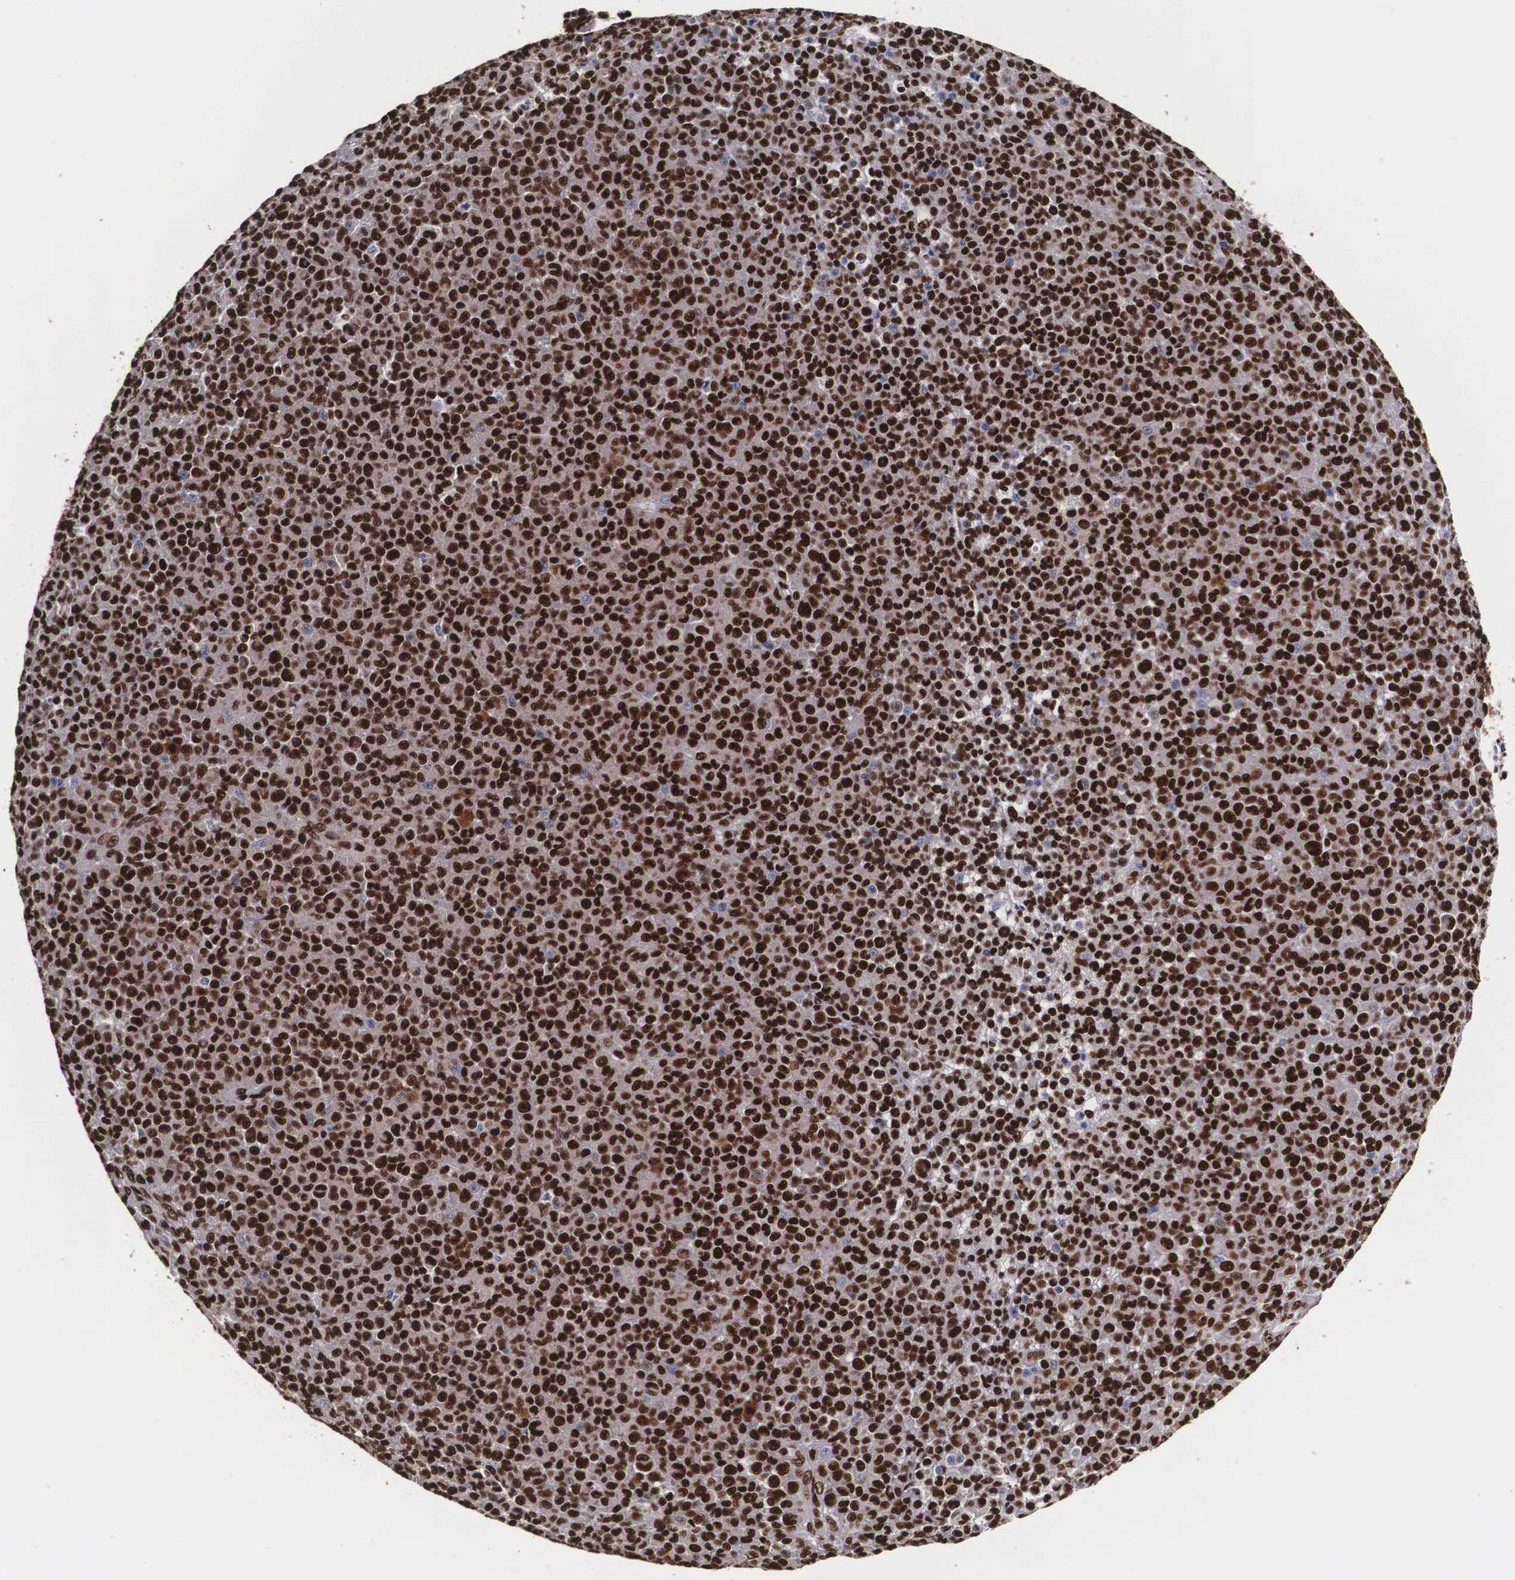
{"staining": {"intensity": "strong", "quantity": ">75%", "location": "cytoplasmic/membranous,nuclear"}, "tissue": "melanoma", "cell_type": "Tumor cells", "image_type": "cancer", "snomed": [{"axis": "morphology", "description": "Malignant melanoma, Metastatic site"}, {"axis": "topography", "description": "Skin"}], "caption": "High-magnification brightfield microscopy of malignant melanoma (metastatic site) stained with DAB (3,3'-diaminobenzidine) (brown) and counterstained with hematoxylin (blue). tumor cells exhibit strong cytoplasmic/membranous and nuclear positivity is appreciated in approximately>75% of cells.", "gene": "PABPN1", "patient": {"sex": "male", "age": 32}}